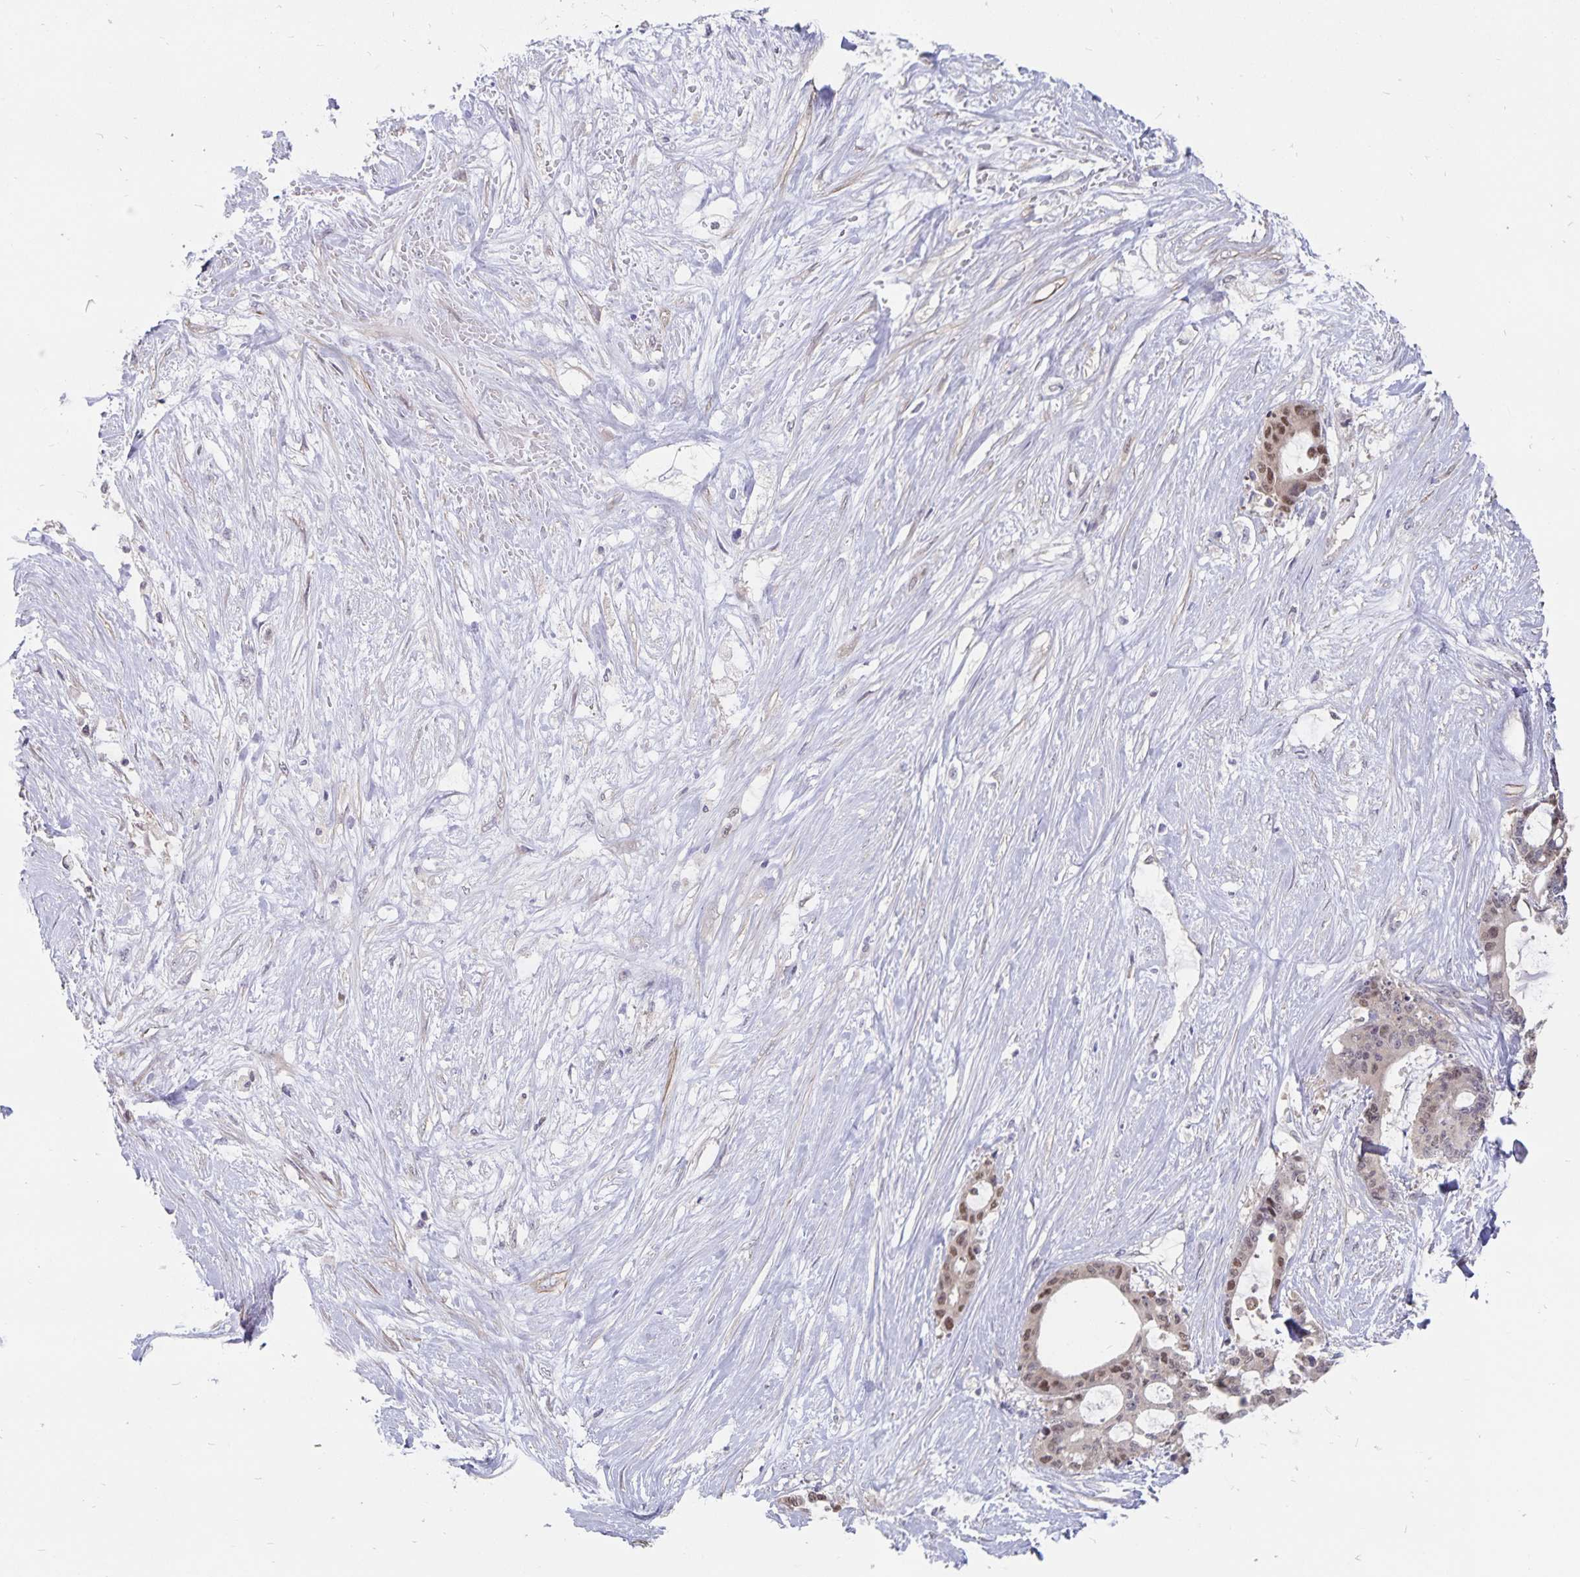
{"staining": {"intensity": "moderate", "quantity": "25%-75%", "location": "nuclear"}, "tissue": "liver cancer", "cell_type": "Tumor cells", "image_type": "cancer", "snomed": [{"axis": "morphology", "description": "Normal tissue, NOS"}, {"axis": "morphology", "description": "Cholangiocarcinoma"}, {"axis": "topography", "description": "Liver"}, {"axis": "topography", "description": "Peripheral nerve tissue"}], "caption": "Liver cancer (cholangiocarcinoma) was stained to show a protein in brown. There is medium levels of moderate nuclear positivity in approximately 25%-75% of tumor cells. The staining is performed using DAB (3,3'-diaminobenzidine) brown chromogen to label protein expression. The nuclei are counter-stained blue using hematoxylin.", "gene": "BAG6", "patient": {"sex": "female", "age": 73}}